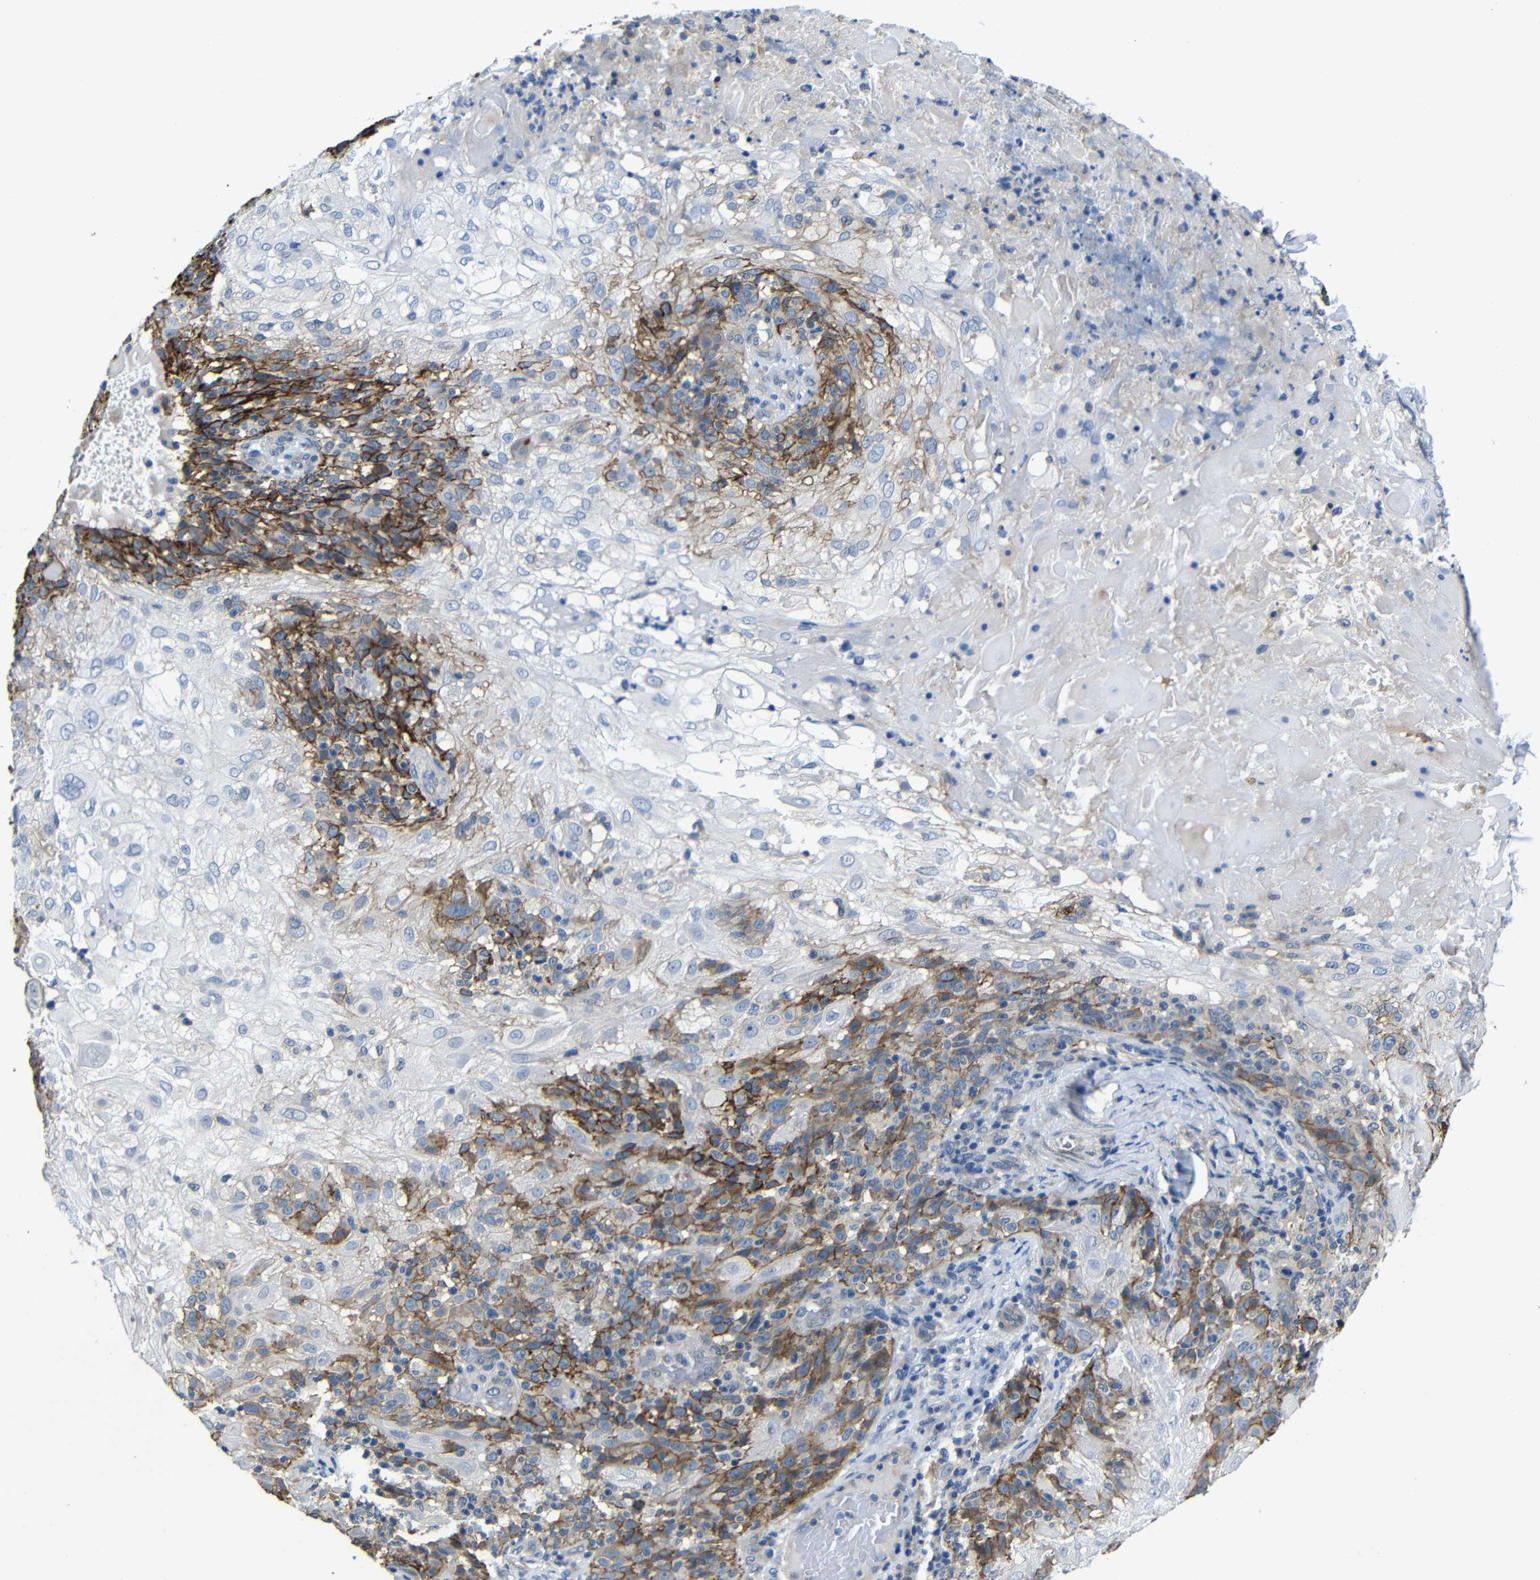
{"staining": {"intensity": "strong", "quantity": "<25%", "location": "cytoplasmic/membranous"}, "tissue": "skin cancer", "cell_type": "Tumor cells", "image_type": "cancer", "snomed": [{"axis": "morphology", "description": "Normal tissue, NOS"}, {"axis": "morphology", "description": "Squamous cell carcinoma, NOS"}, {"axis": "topography", "description": "Skin"}], "caption": "Protein staining exhibits strong cytoplasmic/membranous staining in approximately <25% of tumor cells in skin cancer. Nuclei are stained in blue.", "gene": "ZNF90", "patient": {"sex": "female", "age": 83}}